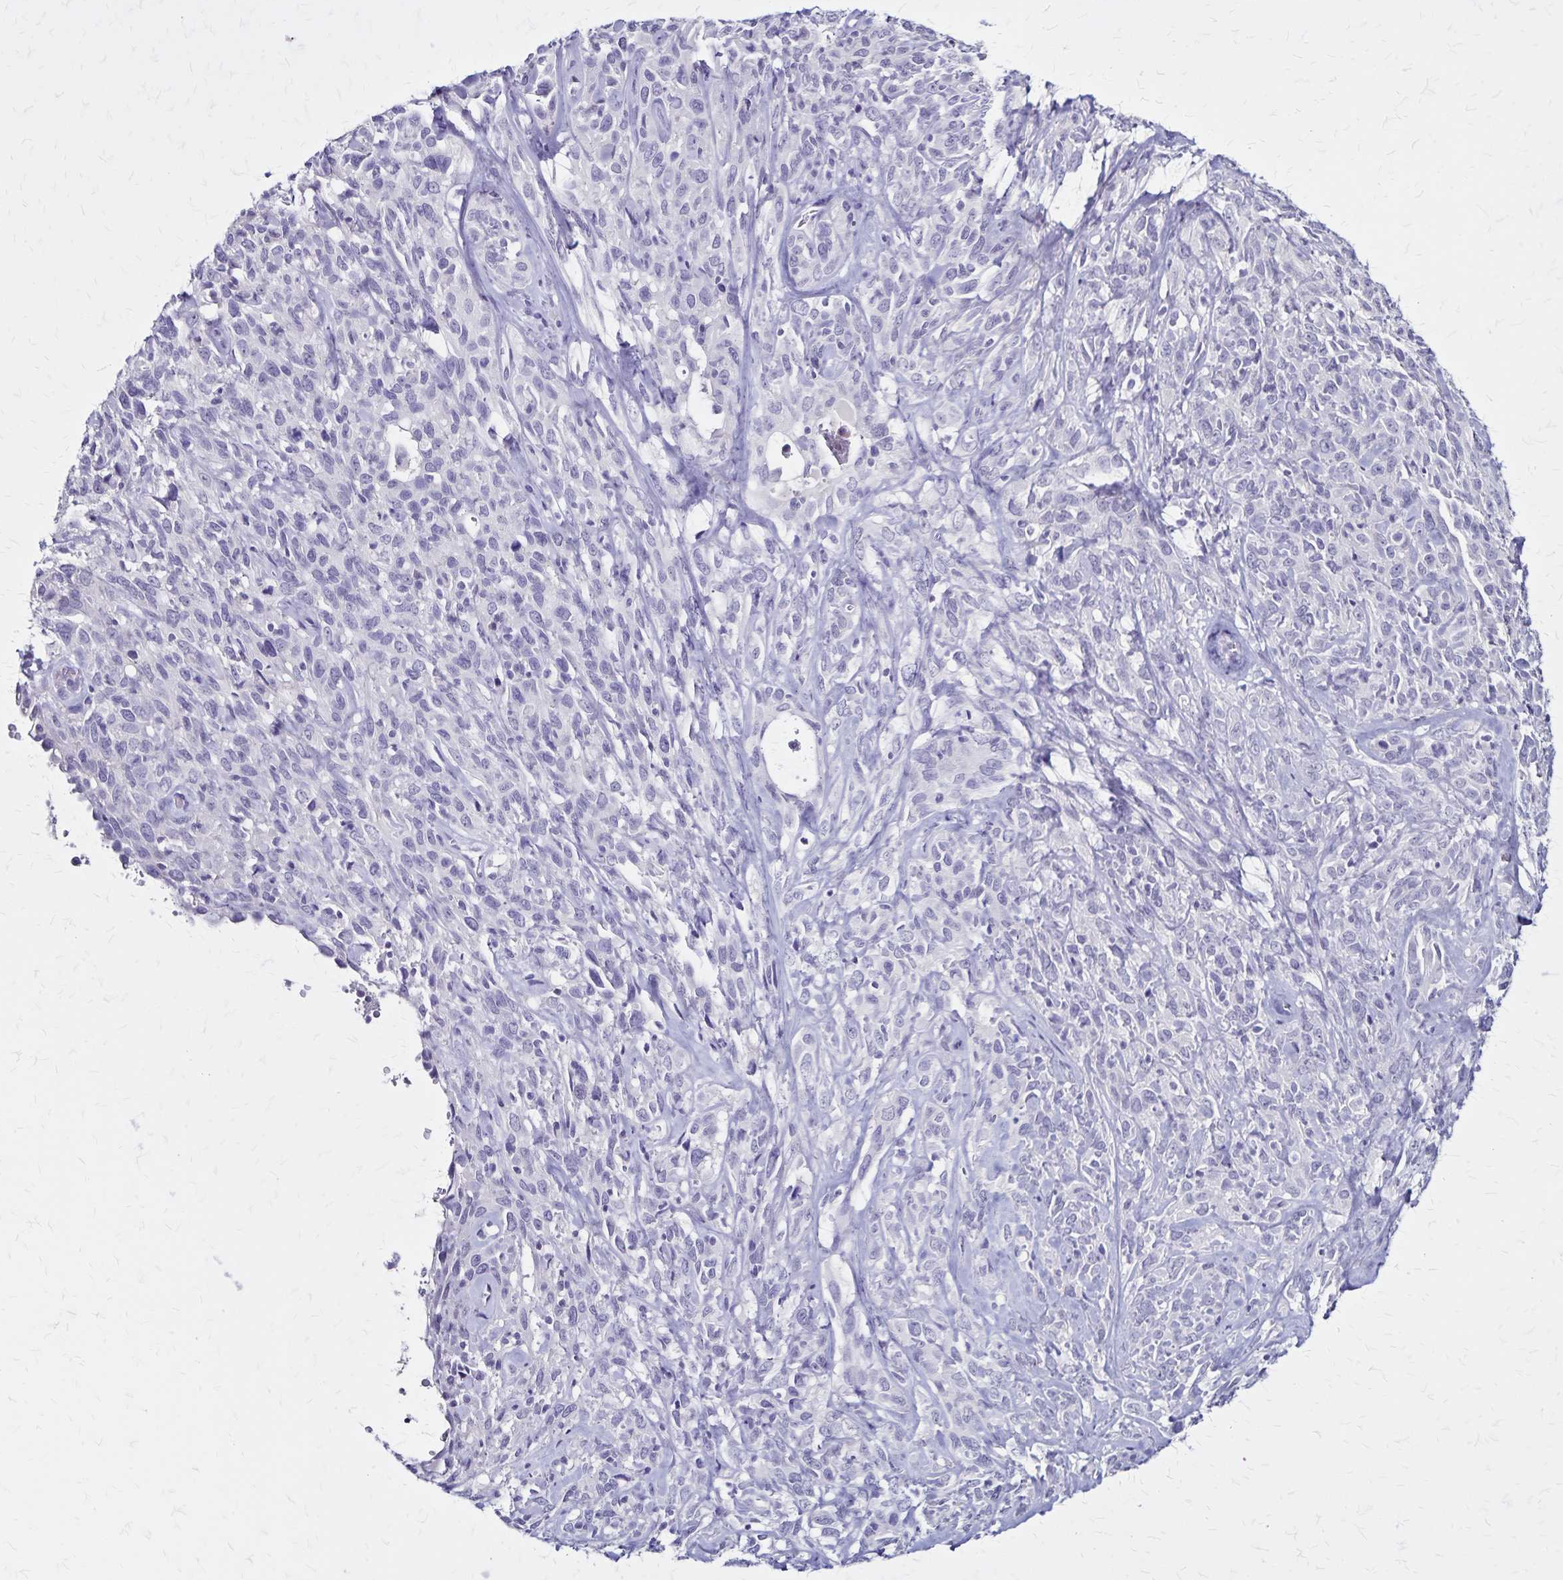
{"staining": {"intensity": "negative", "quantity": "none", "location": "none"}, "tissue": "cervical cancer", "cell_type": "Tumor cells", "image_type": "cancer", "snomed": [{"axis": "morphology", "description": "Normal tissue, NOS"}, {"axis": "morphology", "description": "Squamous cell carcinoma, NOS"}, {"axis": "topography", "description": "Cervix"}], "caption": "An immunohistochemistry (IHC) image of squamous cell carcinoma (cervical) is shown. There is no staining in tumor cells of squamous cell carcinoma (cervical).", "gene": "PLXNA4", "patient": {"sex": "female", "age": 51}}